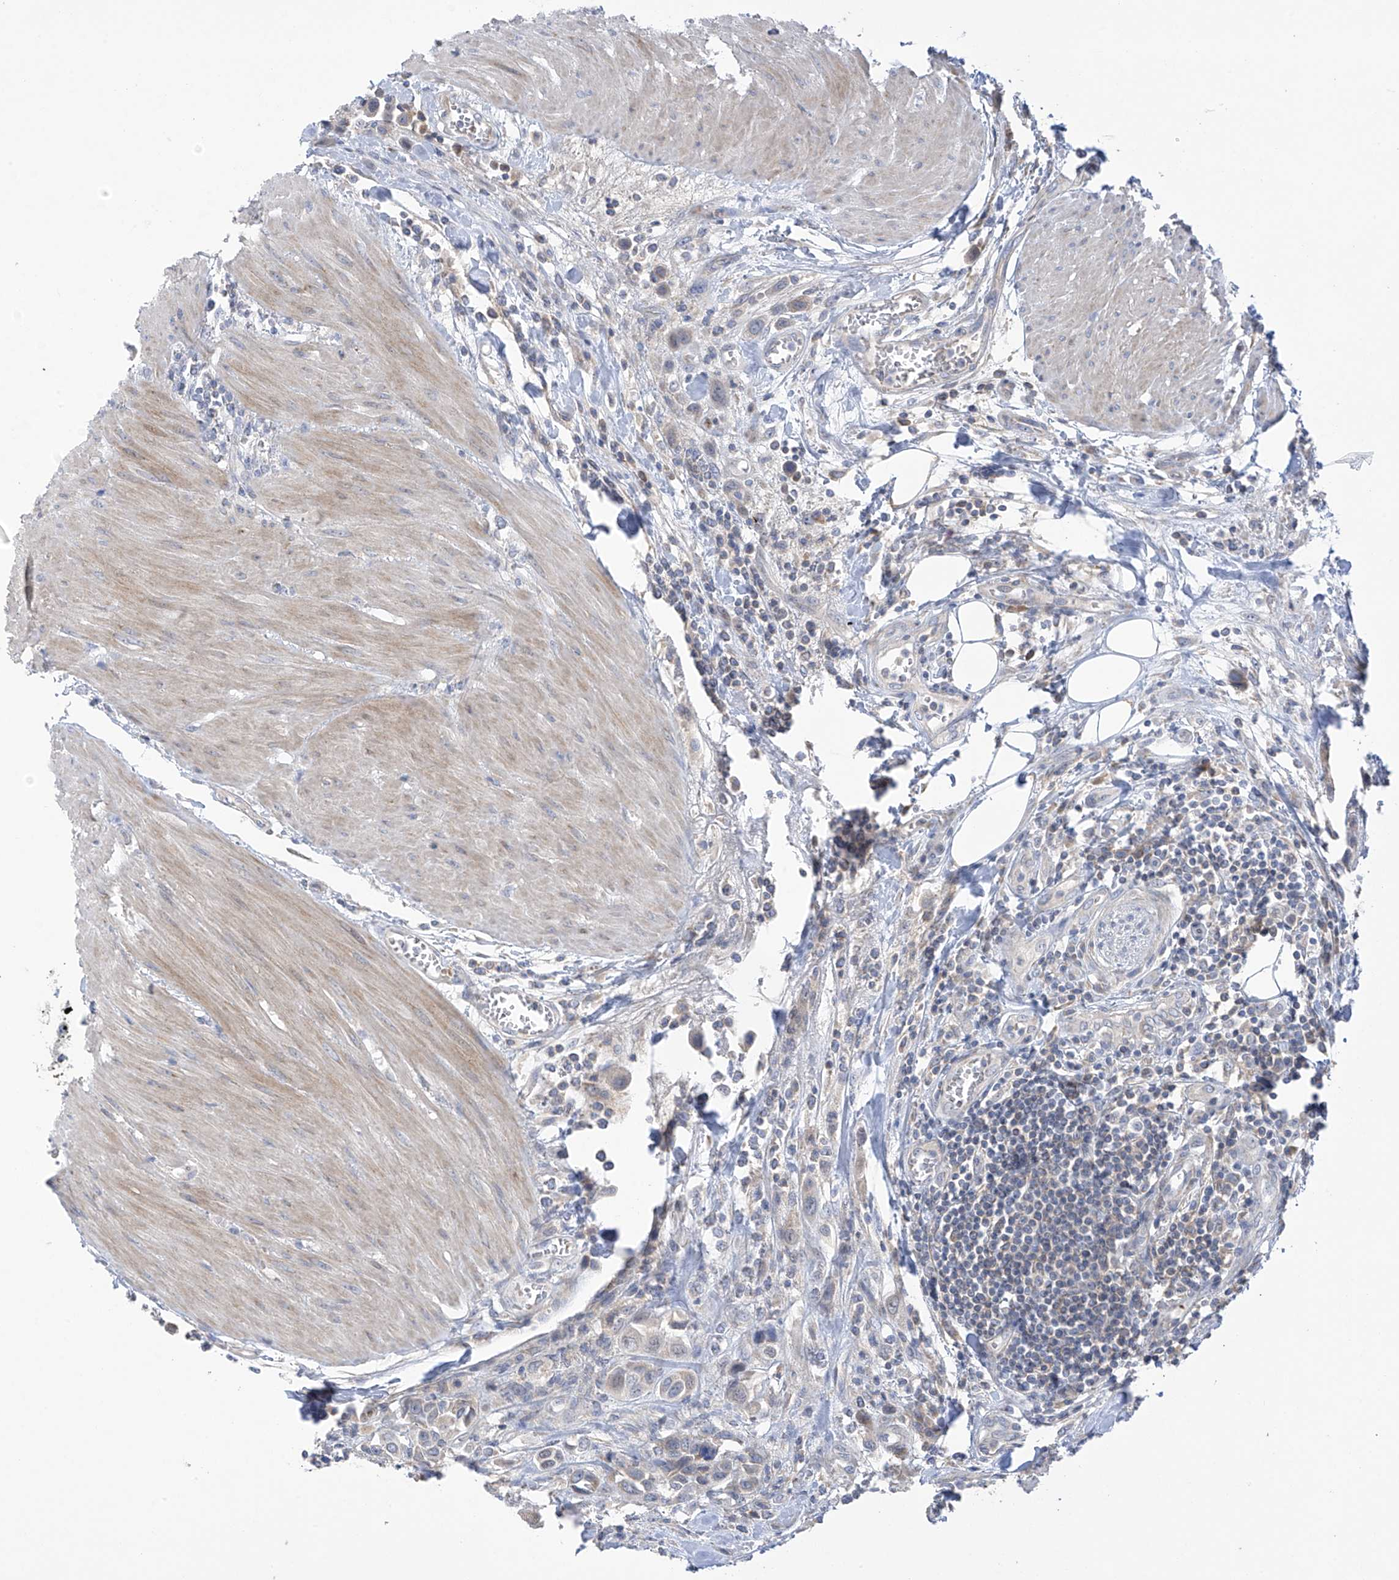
{"staining": {"intensity": "weak", "quantity": "<25%", "location": "cytoplasmic/membranous"}, "tissue": "urothelial cancer", "cell_type": "Tumor cells", "image_type": "cancer", "snomed": [{"axis": "morphology", "description": "Urothelial carcinoma, High grade"}, {"axis": "topography", "description": "Urinary bladder"}], "caption": "DAB (3,3'-diaminobenzidine) immunohistochemical staining of human urothelial carcinoma (high-grade) reveals no significant positivity in tumor cells. The staining is performed using DAB (3,3'-diaminobenzidine) brown chromogen with nuclei counter-stained in using hematoxylin.", "gene": "METTL18", "patient": {"sex": "male", "age": 50}}